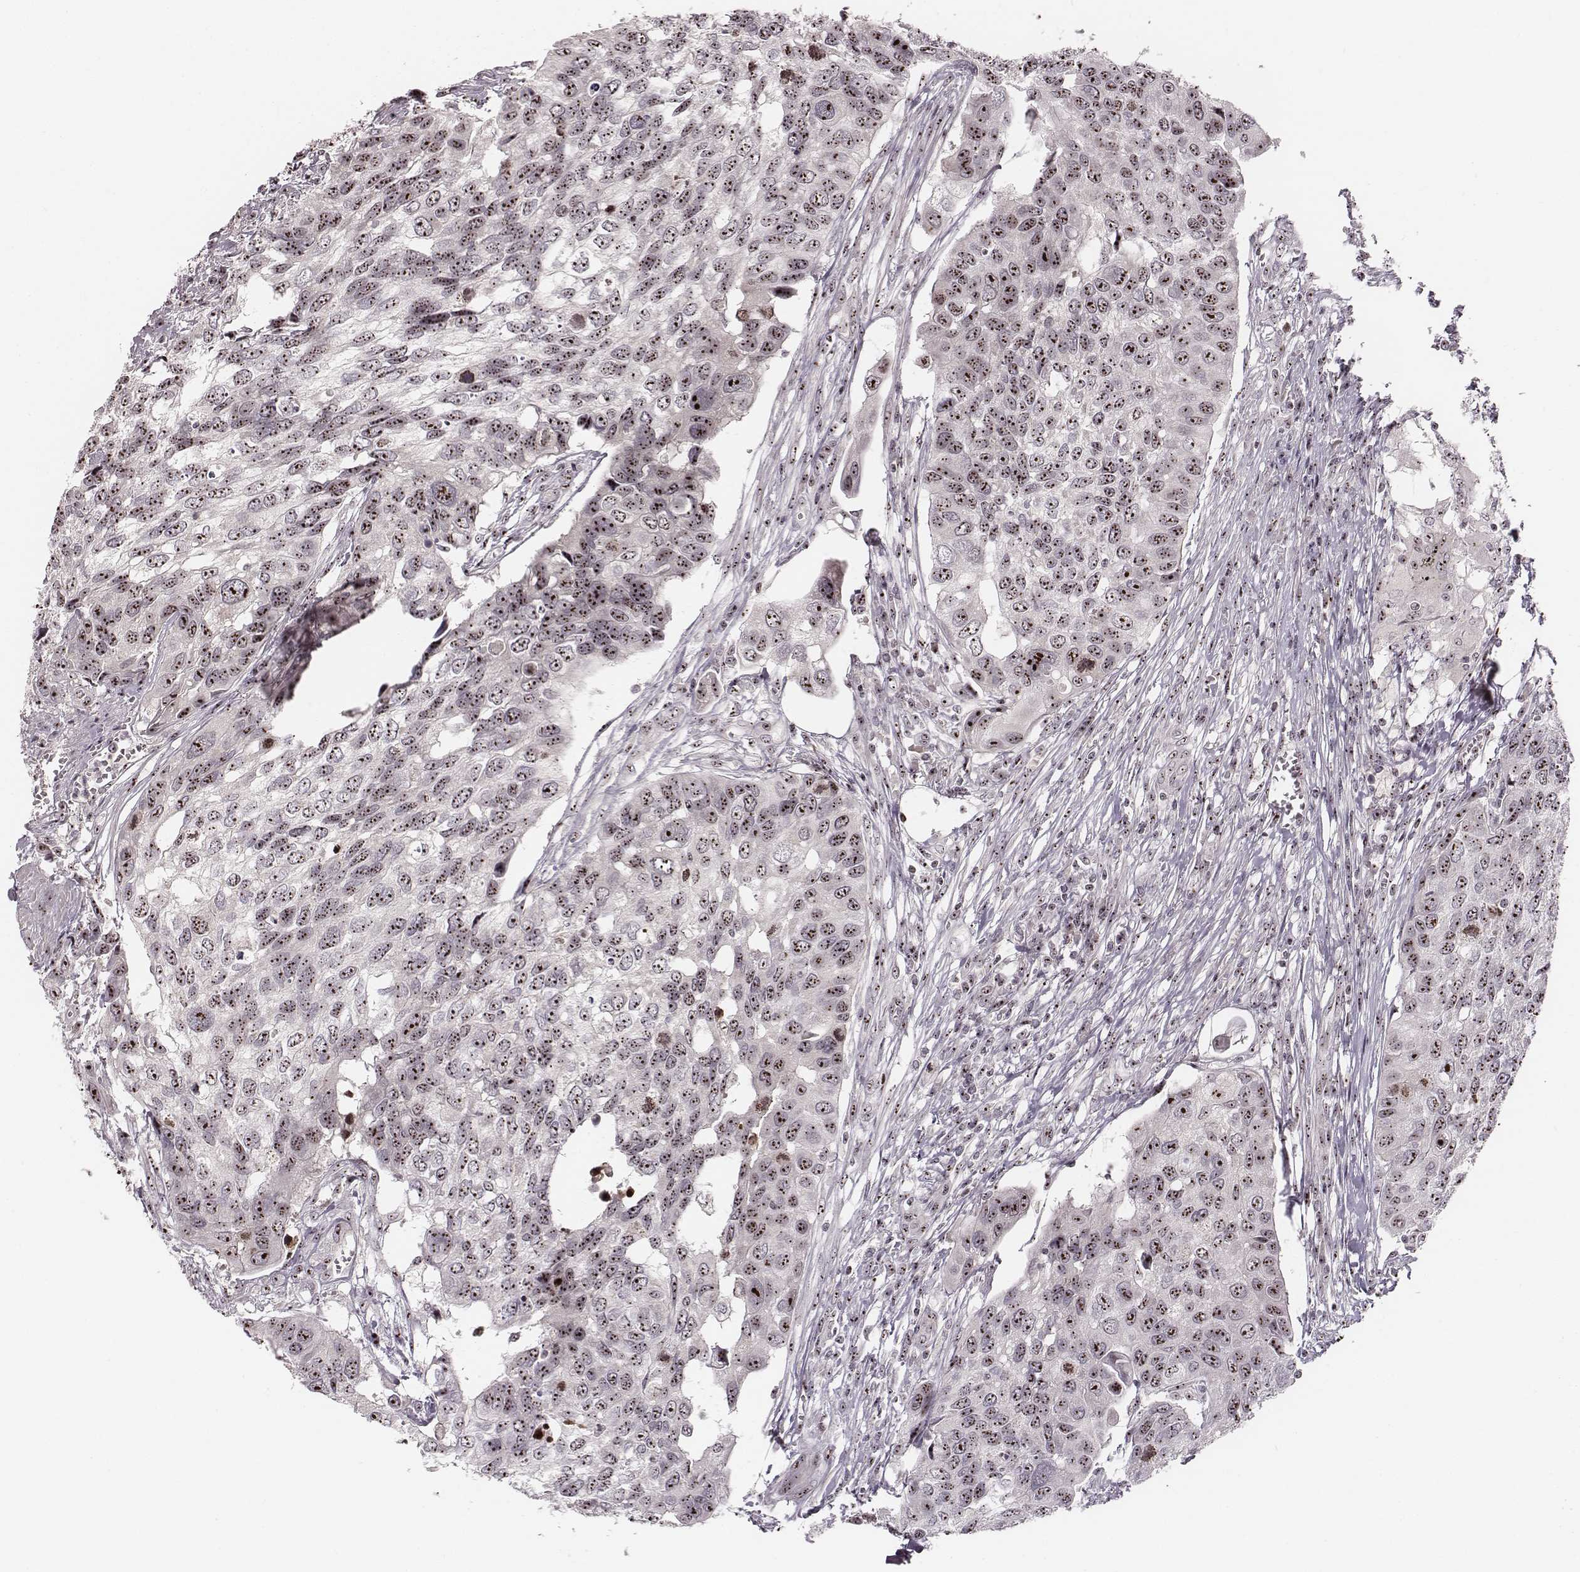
{"staining": {"intensity": "moderate", "quantity": "25%-75%", "location": "nuclear"}, "tissue": "urothelial cancer", "cell_type": "Tumor cells", "image_type": "cancer", "snomed": [{"axis": "morphology", "description": "Urothelial carcinoma, High grade"}, {"axis": "topography", "description": "Urinary bladder"}], "caption": "Immunohistochemical staining of human urothelial cancer exhibits medium levels of moderate nuclear expression in about 25%-75% of tumor cells.", "gene": "NOP56", "patient": {"sex": "male", "age": 60}}